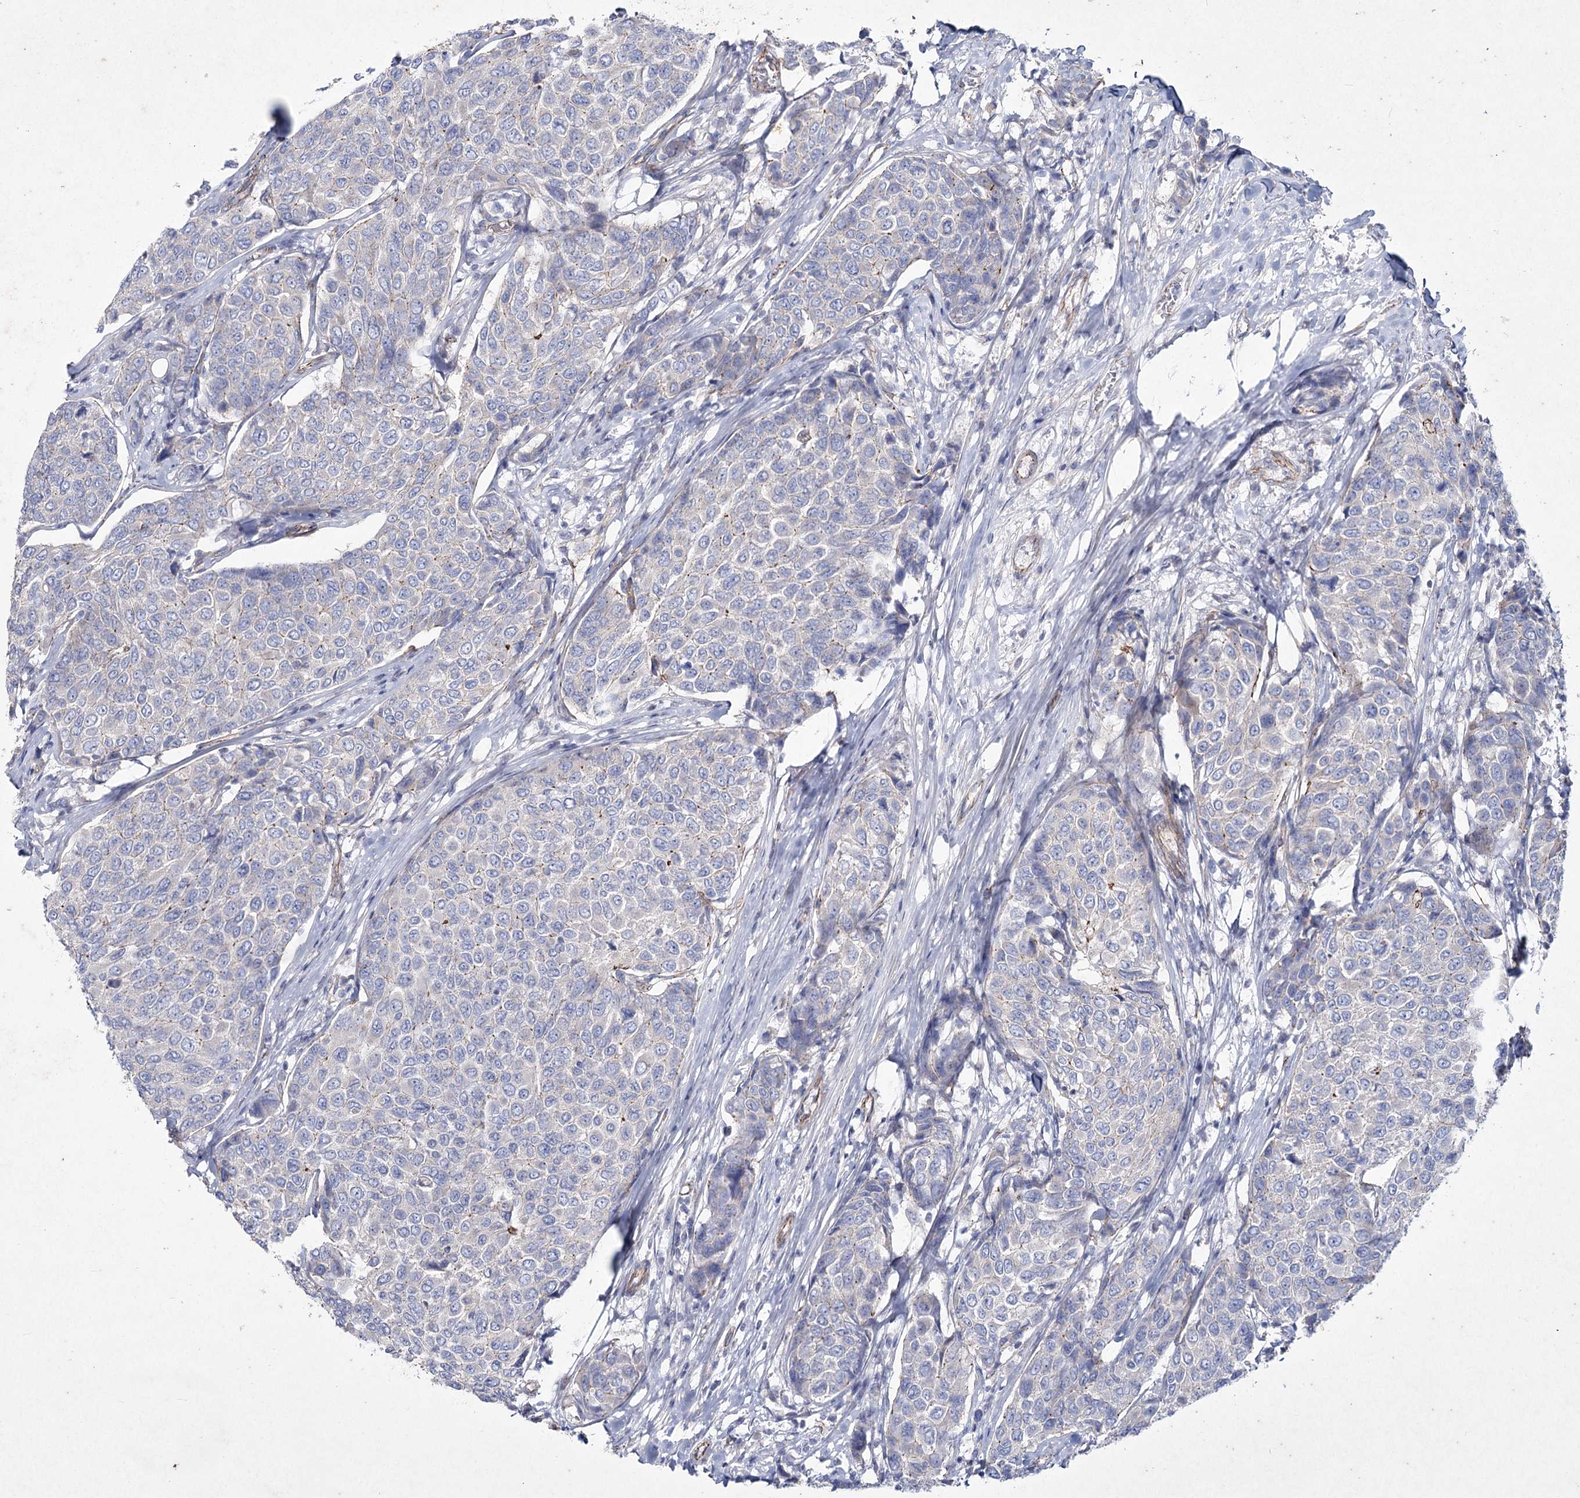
{"staining": {"intensity": "negative", "quantity": "none", "location": "none"}, "tissue": "breast cancer", "cell_type": "Tumor cells", "image_type": "cancer", "snomed": [{"axis": "morphology", "description": "Duct carcinoma"}, {"axis": "topography", "description": "Breast"}], "caption": "Tumor cells show no significant protein staining in breast cancer.", "gene": "LDLRAD3", "patient": {"sex": "female", "age": 55}}